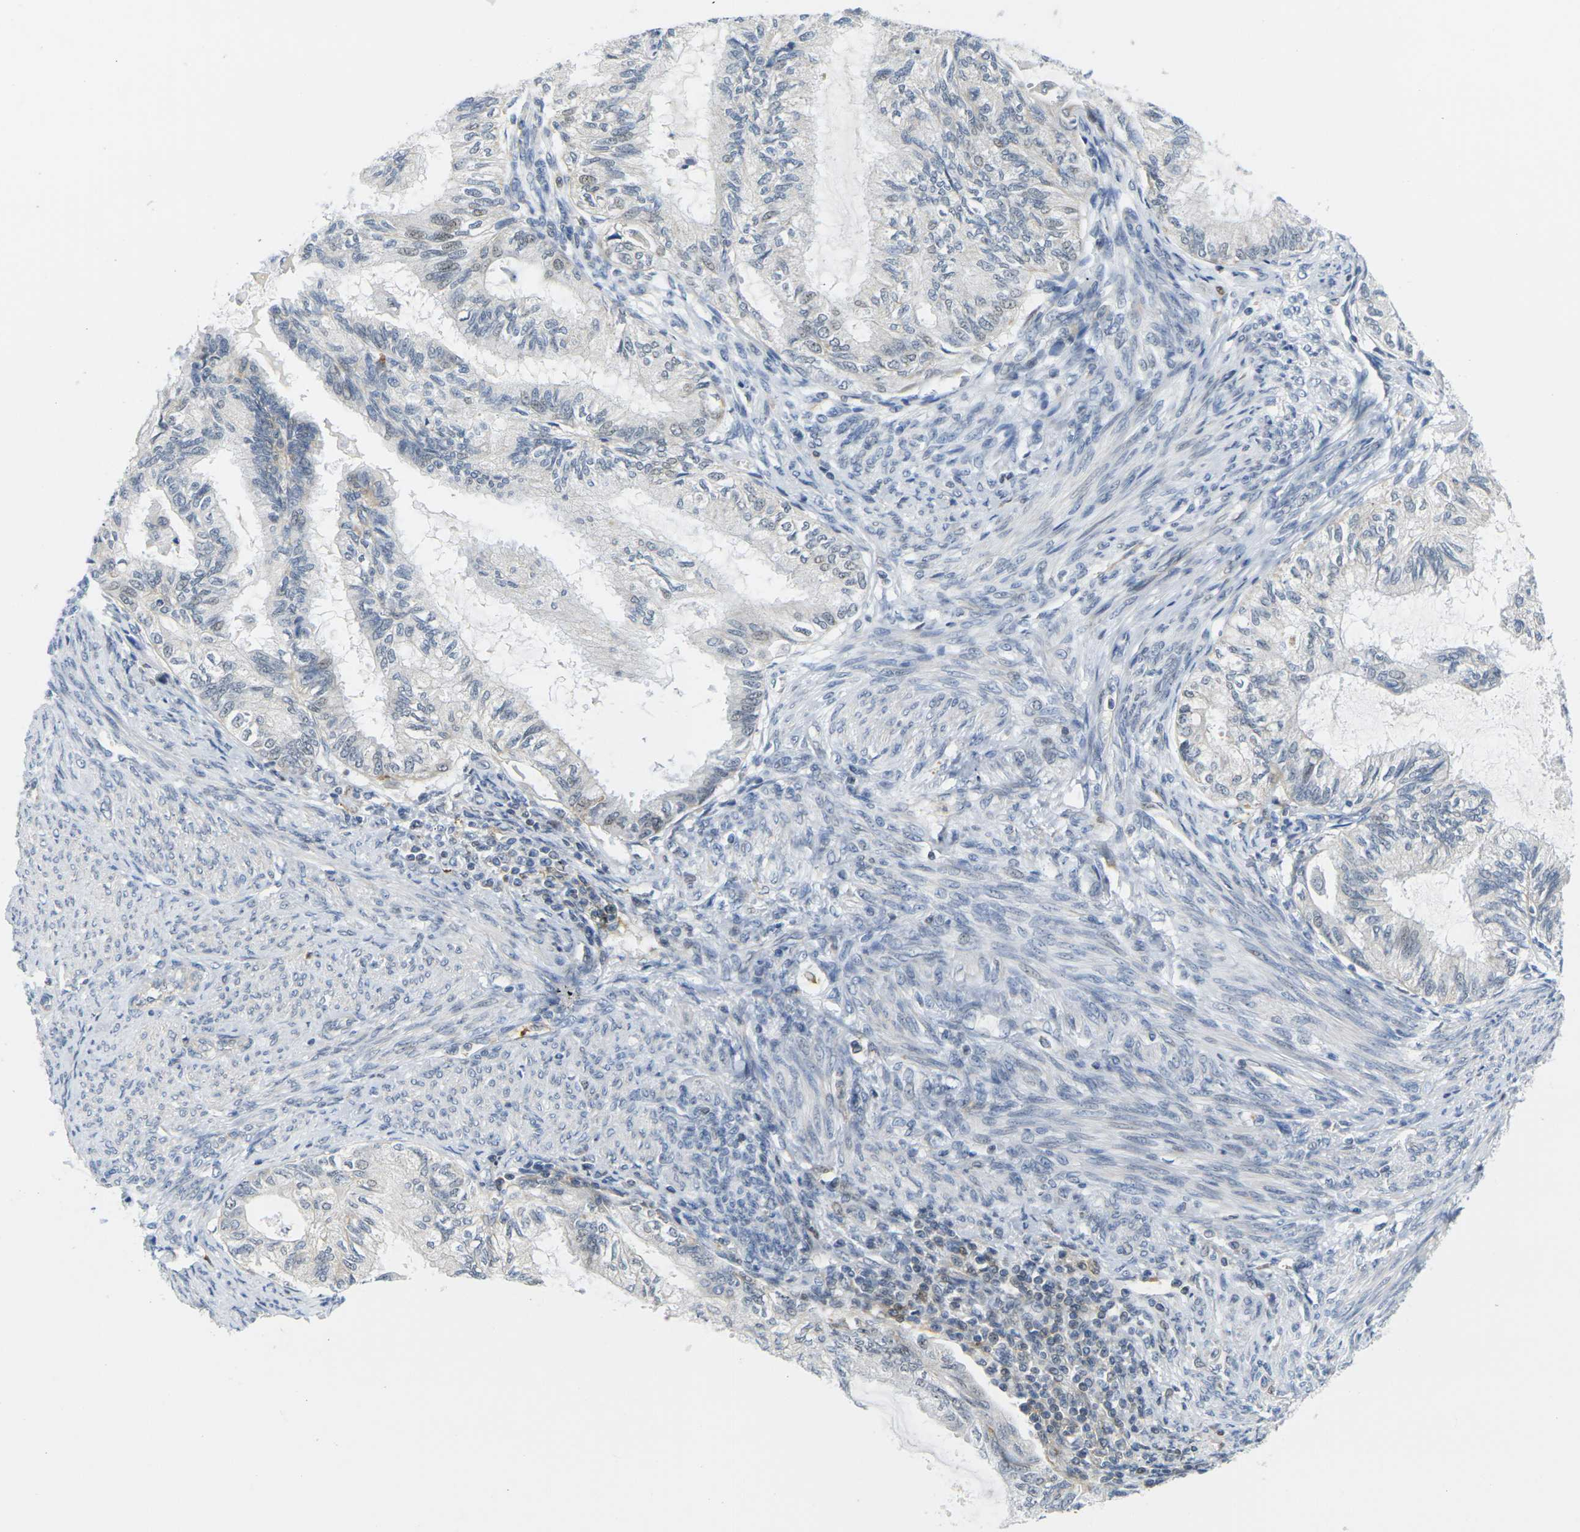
{"staining": {"intensity": "weak", "quantity": "<25%", "location": "nuclear"}, "tissue": "cervical cancer", "cell_type": "Tumor cells", "image_type": "cancer", "snomed": [{"axis": "morphology", "description": "Normal tissue, NOS"}, {"axis": "morphology", "description": "Adenocarcinoma, NOS"}, {"axis": "topography", "description": "Cervix"}, {"axis": "topography", "description": "Endometrium"}], "caption": "Immunohistochemical staining of human cervical adenocarcinoma shows no significant positivity in tumor cells.", "gene": "OTOF", "patient": {"sex": "female", "age": 86}}